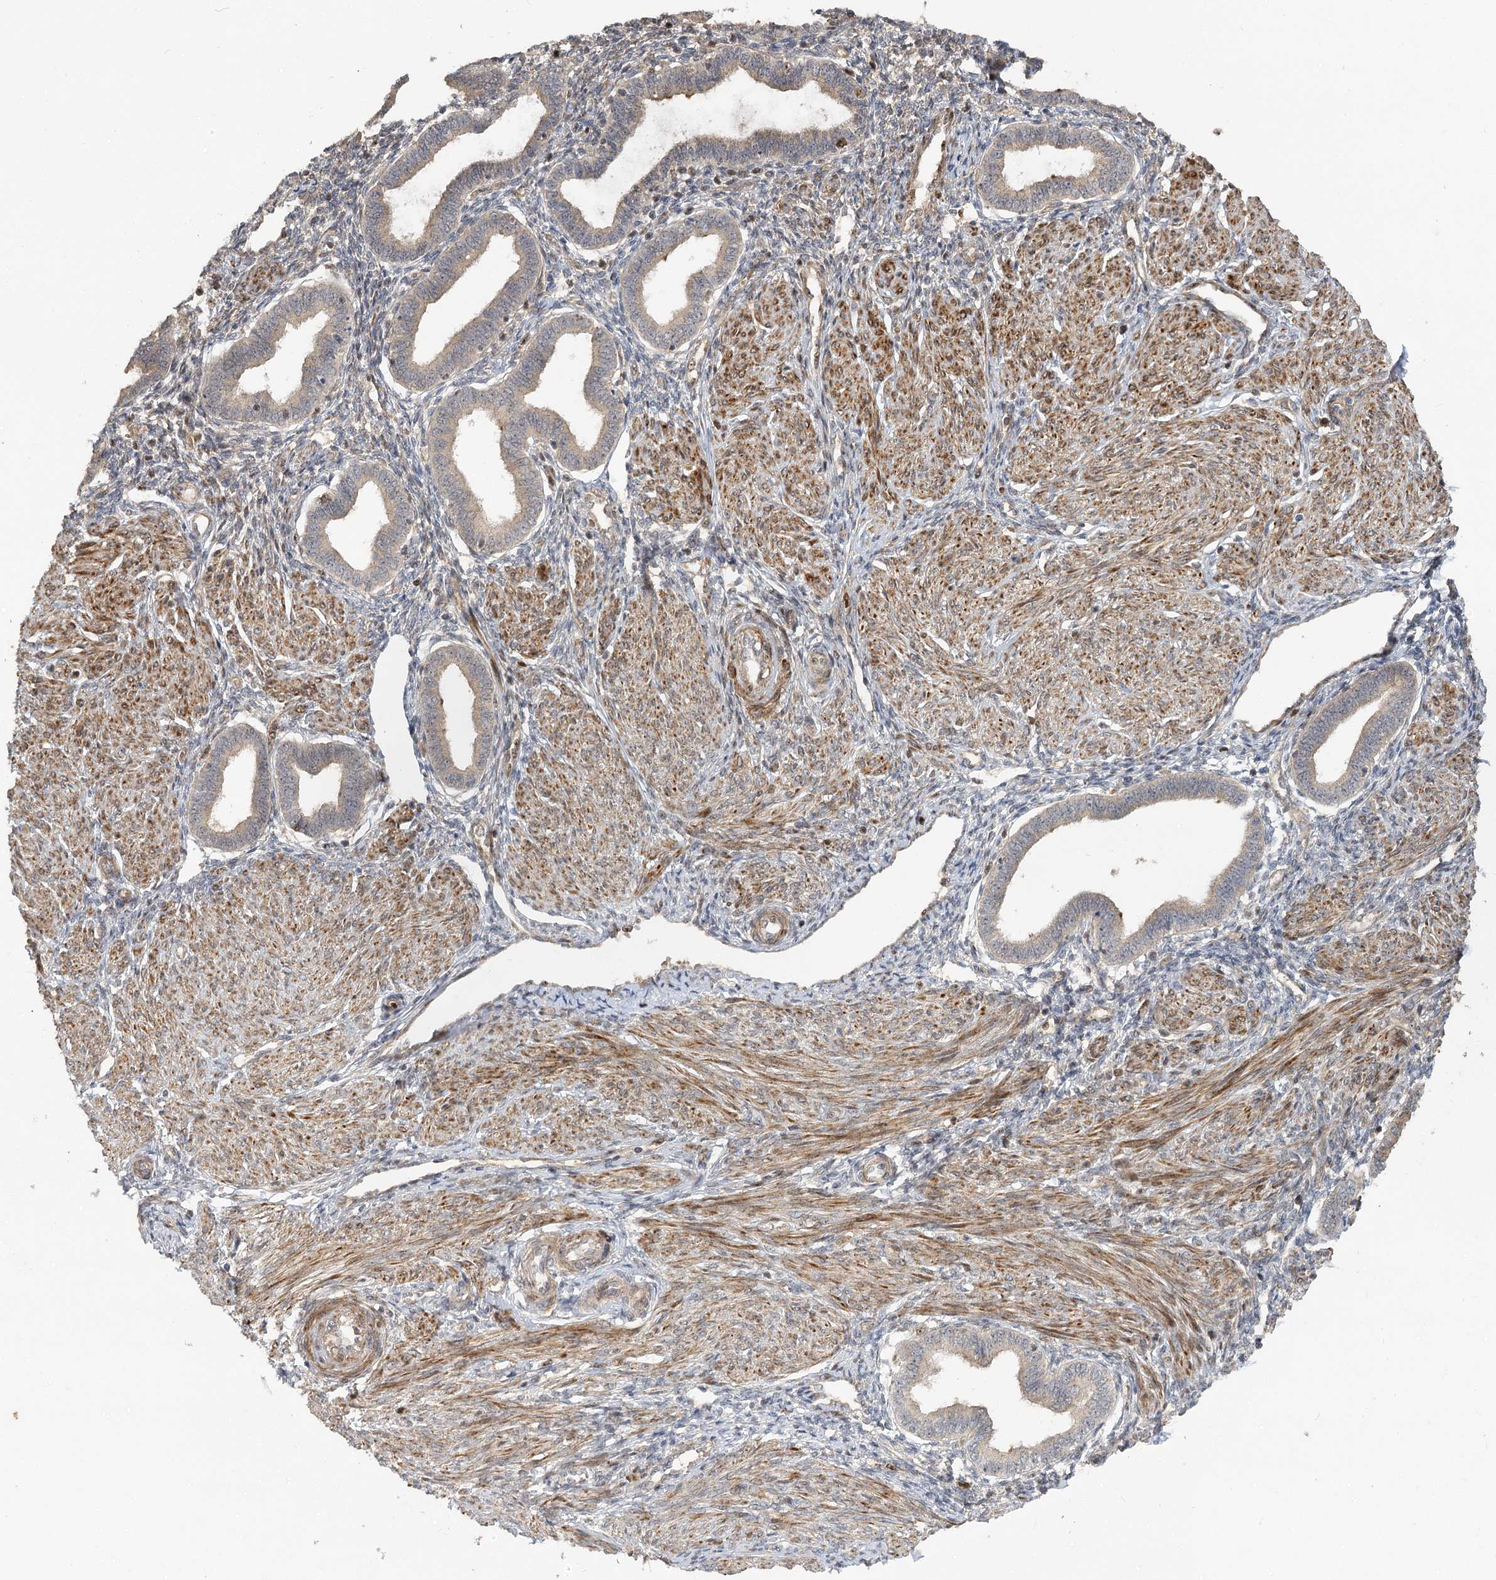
{"staining": {"intensity": "moderate", "quantity": "<25%", "location": "cytoplasmic/membranous,nuclear"}, "tissue": "endometrium", "cell_type": "Cells in endometrial stroma", "image_type": "normal", "snomed": [{"axis": "morphology", "description": "Normal tissue, NOS"}, {"axis": "topography", "description": "Endometrium"}], "caption": "Benign endometrium was stained to show a protein in brown. There is low levels of moderate cytoplasmic/membranous,nuclear positivity in approximately <25% of cells in endometrial stroma. (Brightfield microscopy of DAB IHC at high magnification).", "gene": "PIK3C2A", "patient": {"sex": "female", "age": 53}}